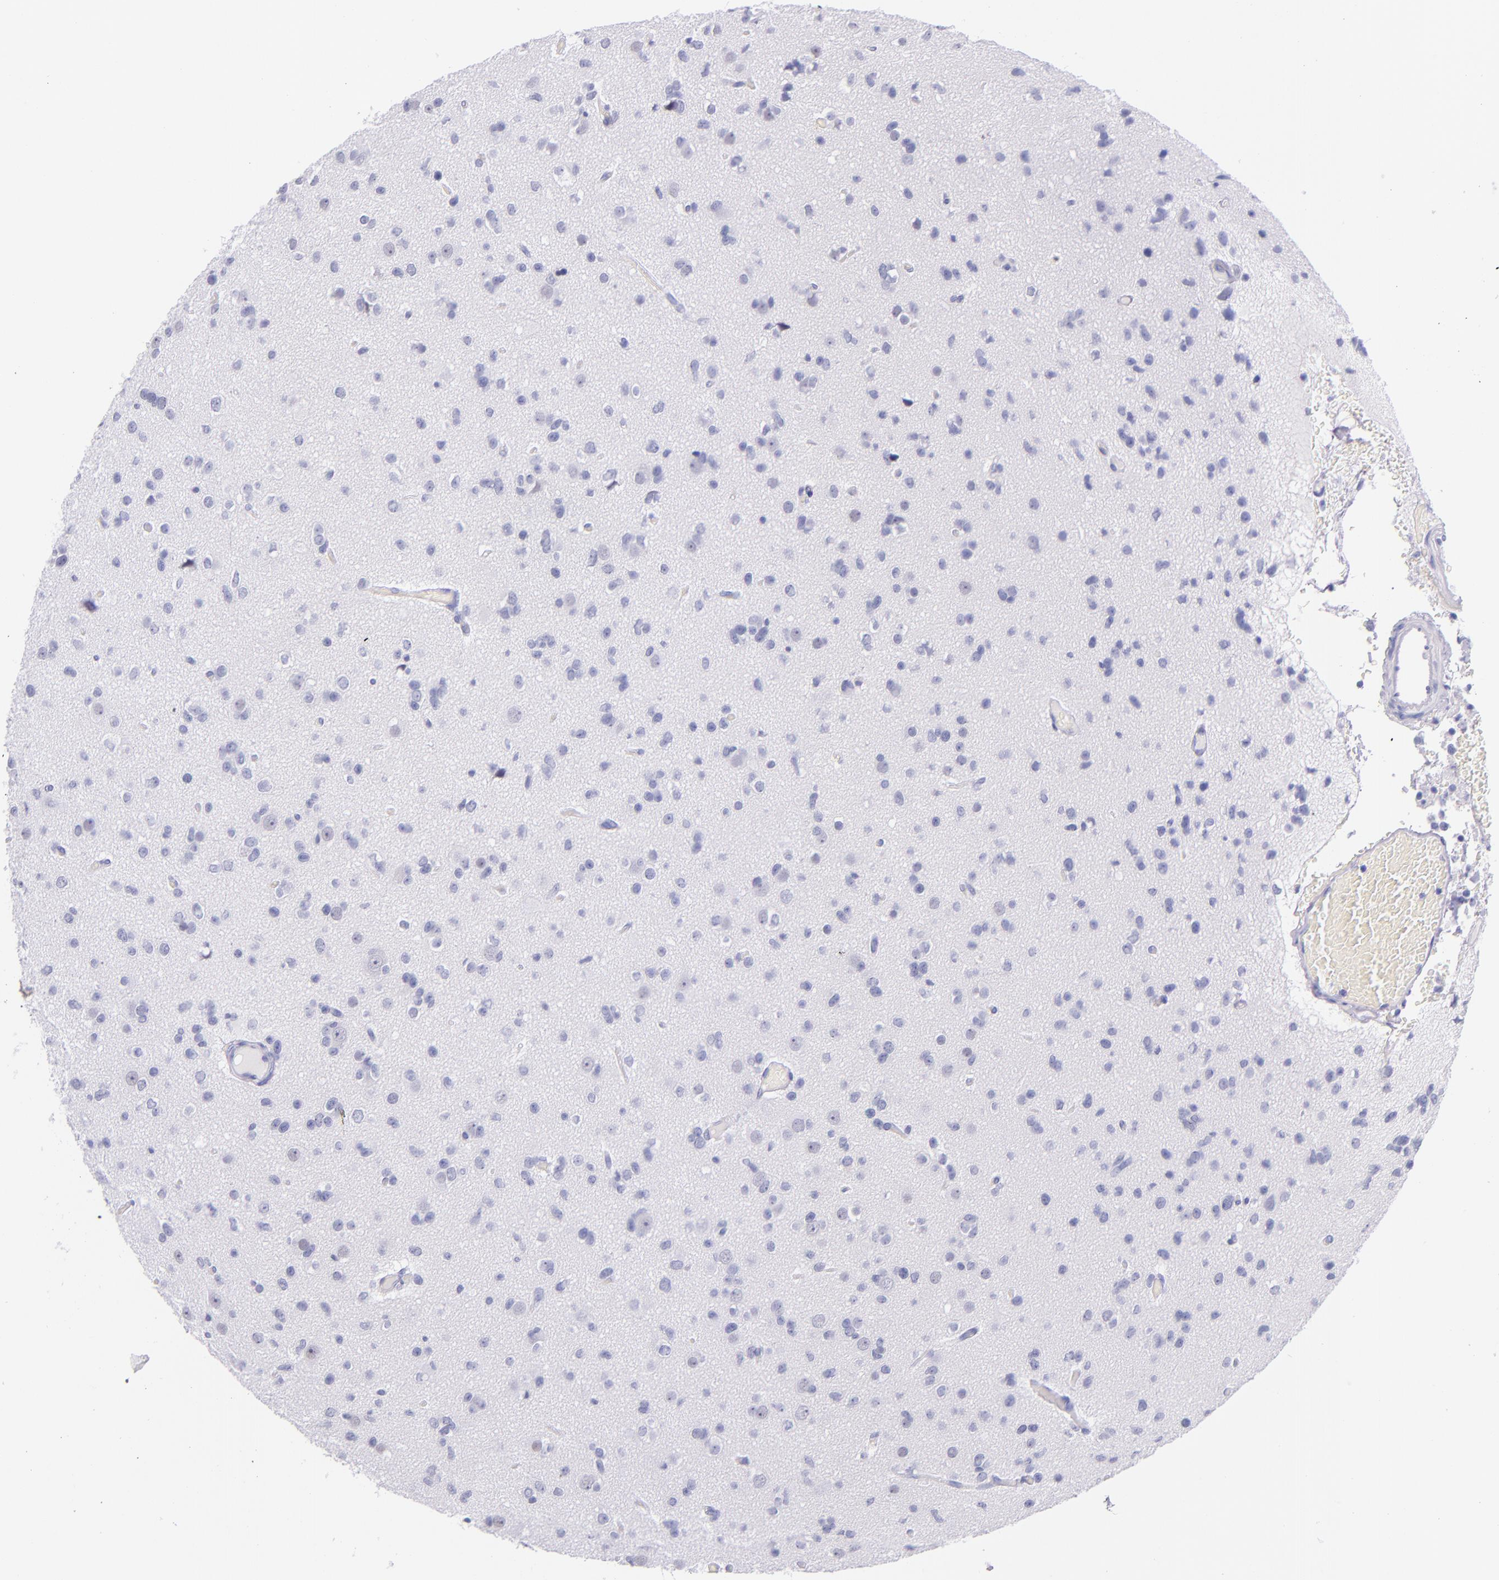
{"staining": {"intensity": "negative", "quantity": "none", "location": "none"}, "tissue": "glioma", "cell_type": "Tumor cells", "image_type": "cancer", "snomed": [{"axis": "morphology", "description": "Glioma, malignant, Low grade"}, {"axis": "topography", "description": "Brain"}], "caption": "DAB (3,3'-diaminobenzidine) immunohistochemical staining of human glioma shows no significant staining in tumor cells.", "gene": "IRF4", "patient": {"sex": "male", "age": 42}}